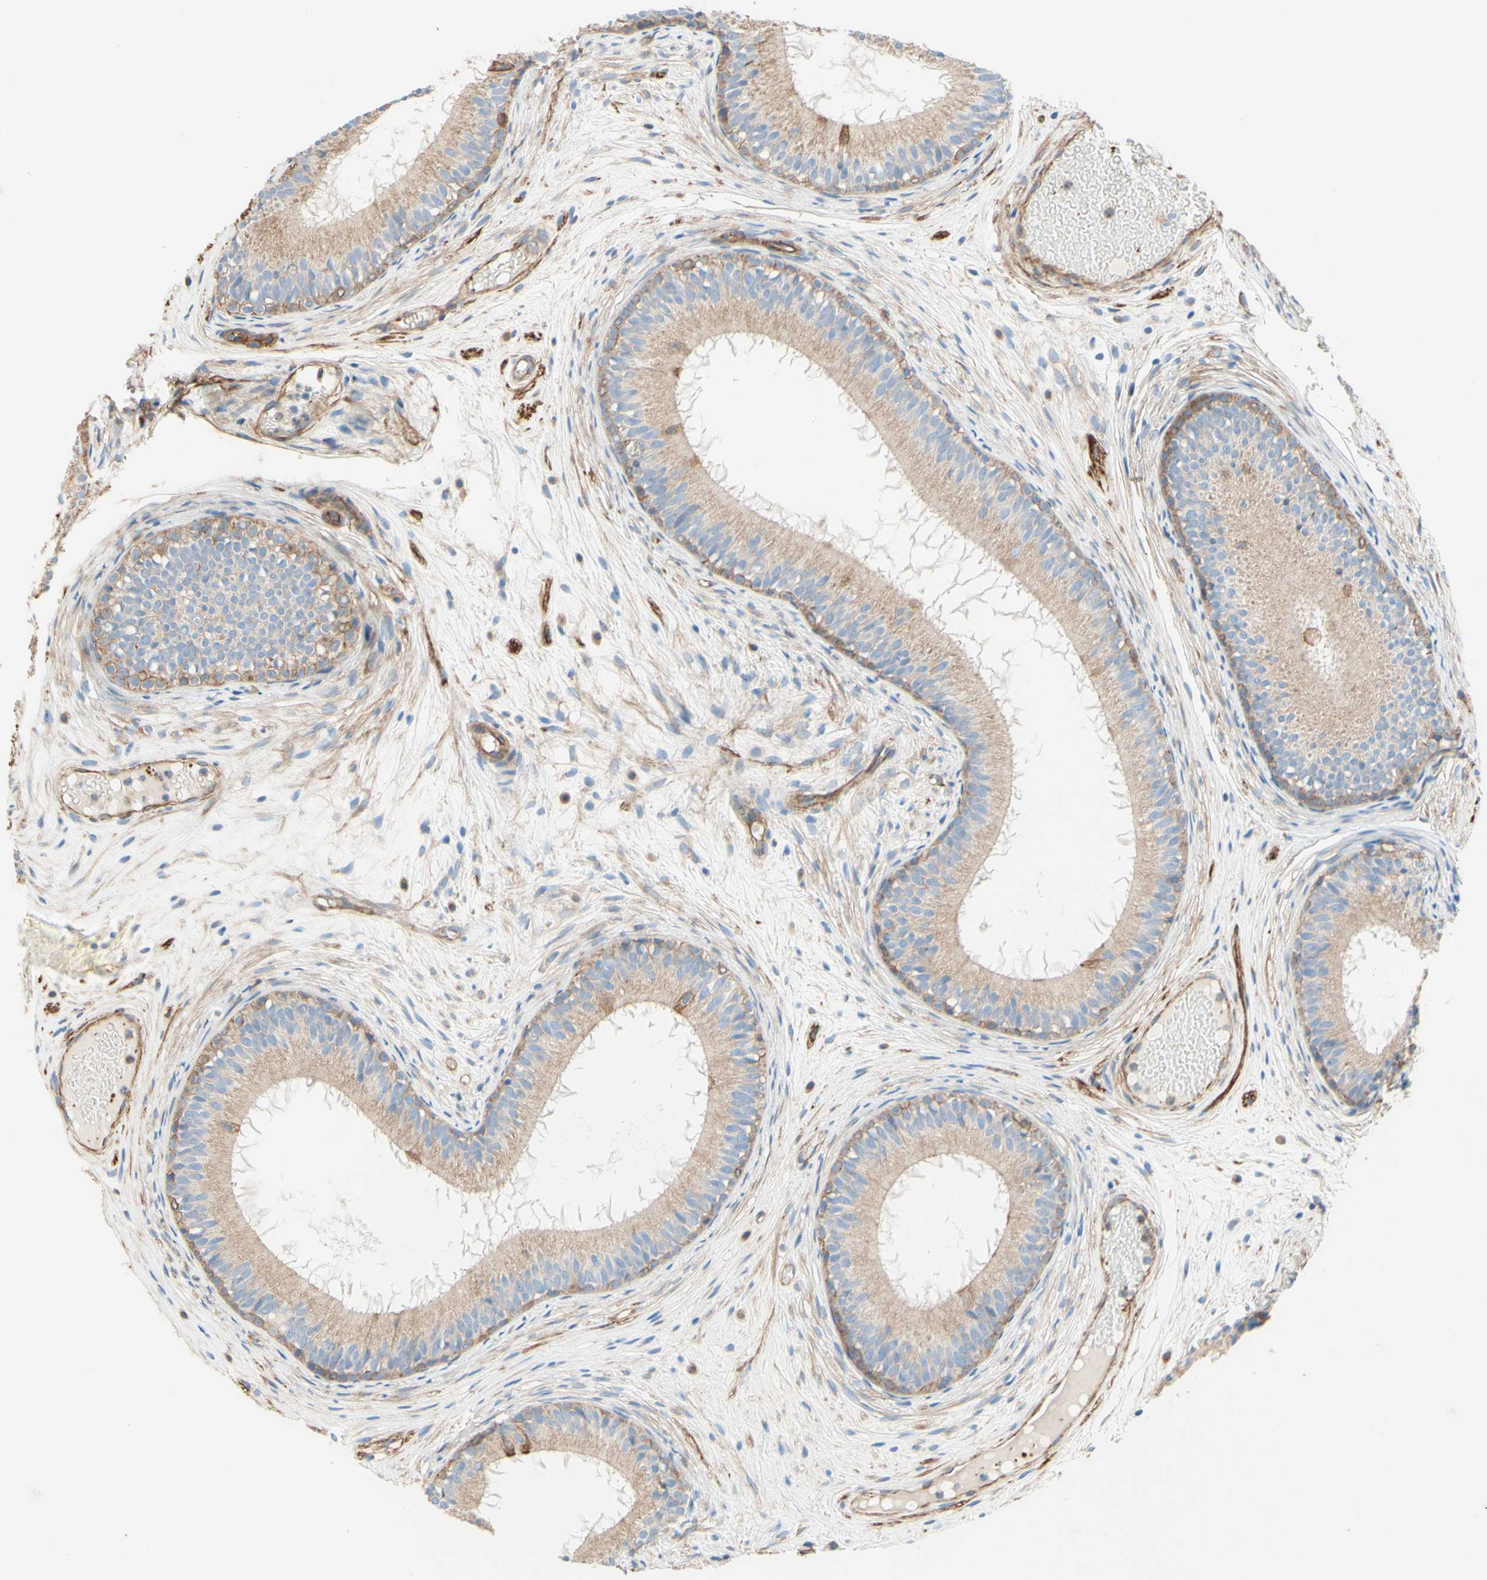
{"staining": {"intensity": "weak", "quantity": ">75%", "location": "cytoplasmic/membranous"}, "tissue": "epididymis", "cell_type": "Glandular cells", "image_type": "normal", "snomed": [{"axis": "morphology", "description": "Normal tissue, NOS"}, {"axis": "morphology", "description": "Atrophy, NOS"}, {"axis": "topography", "description": "Testis"}, {"axis": "topography", "description": "Epididymis"}], "caption": "Immunohistochemistry photomicrograph of benign human epididymis stained for a protein (brown), which exhibits low levels of weak cytoplasmic/membranous expression in about >75% of glandular cells.", "gene": "ENDOD1", "patient": {"sex": "male", "age": 18}}